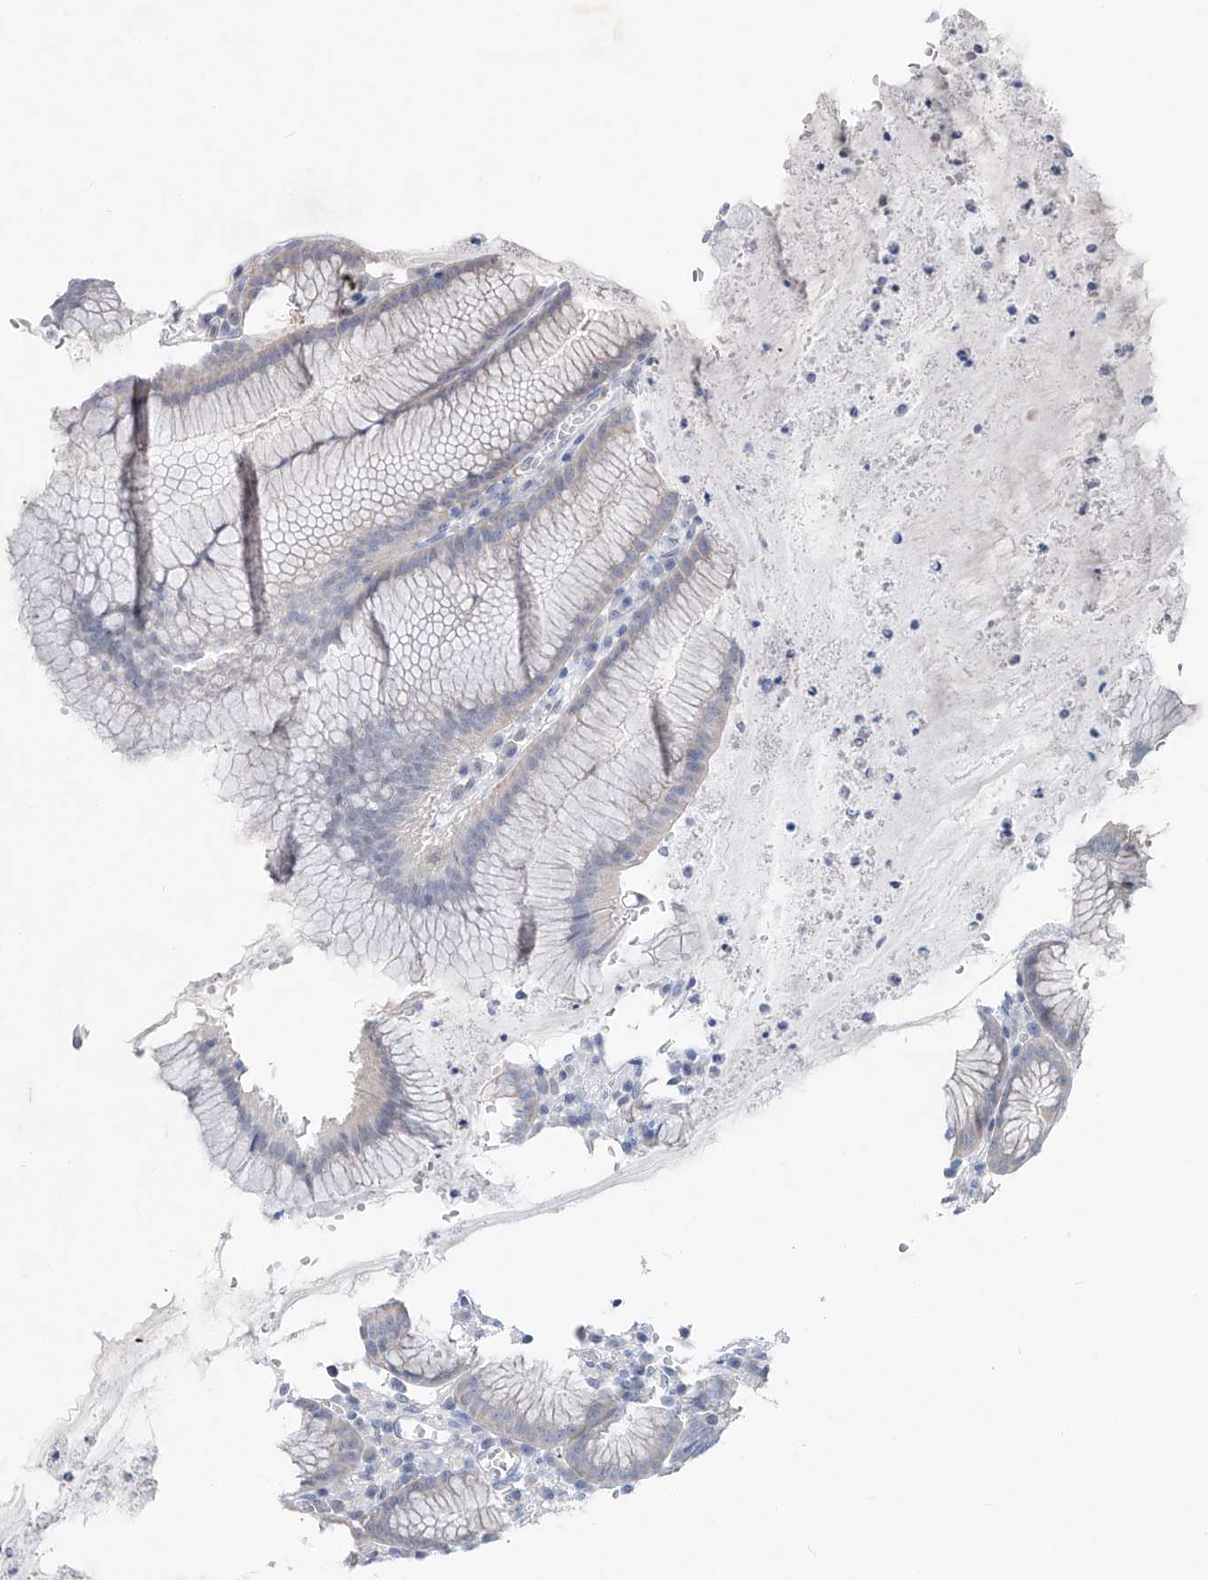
{"staining": {"intensity": "moderate", "quantity": "<25%", "location": "cytoplasmic/membranous"}, "tissue": "stomach", "cell_type": "Glandular cells", "image_type": "normal", "snomed": [{"axis": "morphology", "description": "Normal tissue, NOS"}, {"axis": "topography", "description": "Stomach"}], "caption": "Glandular cells exhibit moderate cytoplasmic/membranous staining in approximately <25% of cells in normal stomach. Ihc stains the protein in brown and the nuclei are stained blue.", "gene": "UFL1", "patient": {"sex": "male", "age": 55}}